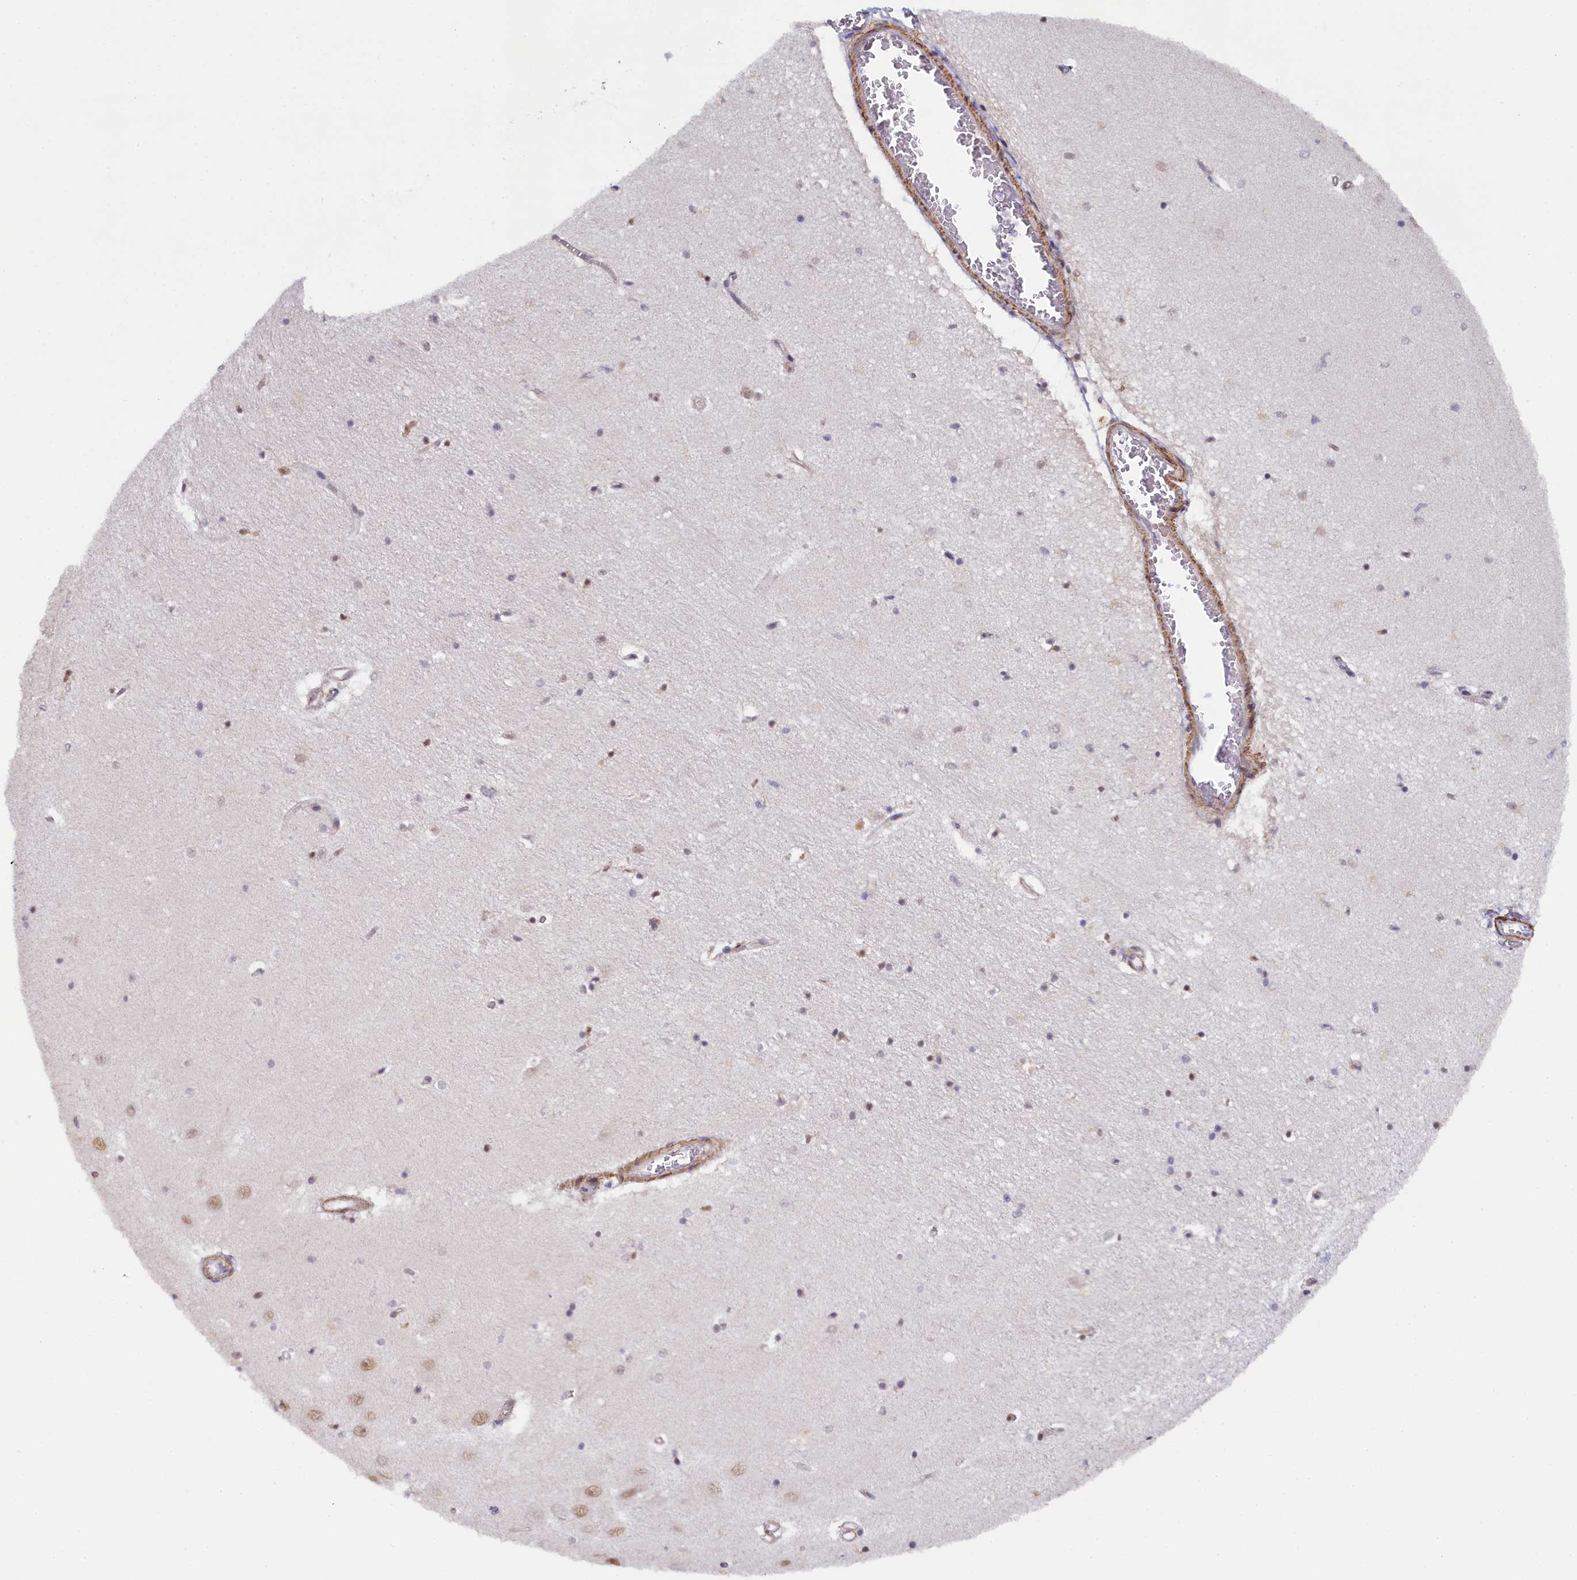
{"staining": {"intensity": "weak", "quantity": "<25%", "location": "nuclear"}, "tissue": "hippocampus", "cell_type": "Glial cells", "image_type": "normal", "snomed": [{"axis": "morphology", "description": "Normal tissue, NOS"}, {"axis": "topography", "description": "Hippocampus"}], "caption": "Hippocampus was stained to show a protein in brown. There is no significant expression in glial cells. (Stains: DAB (3,3'-diaminobenzidine) immunohistochemistry (IHC) with hematoxylin counter stain, Microscopy: brightfield microscopy at high magnification).", "gene": "INTS14", "patient": {"sex": "female", "age": 64}}